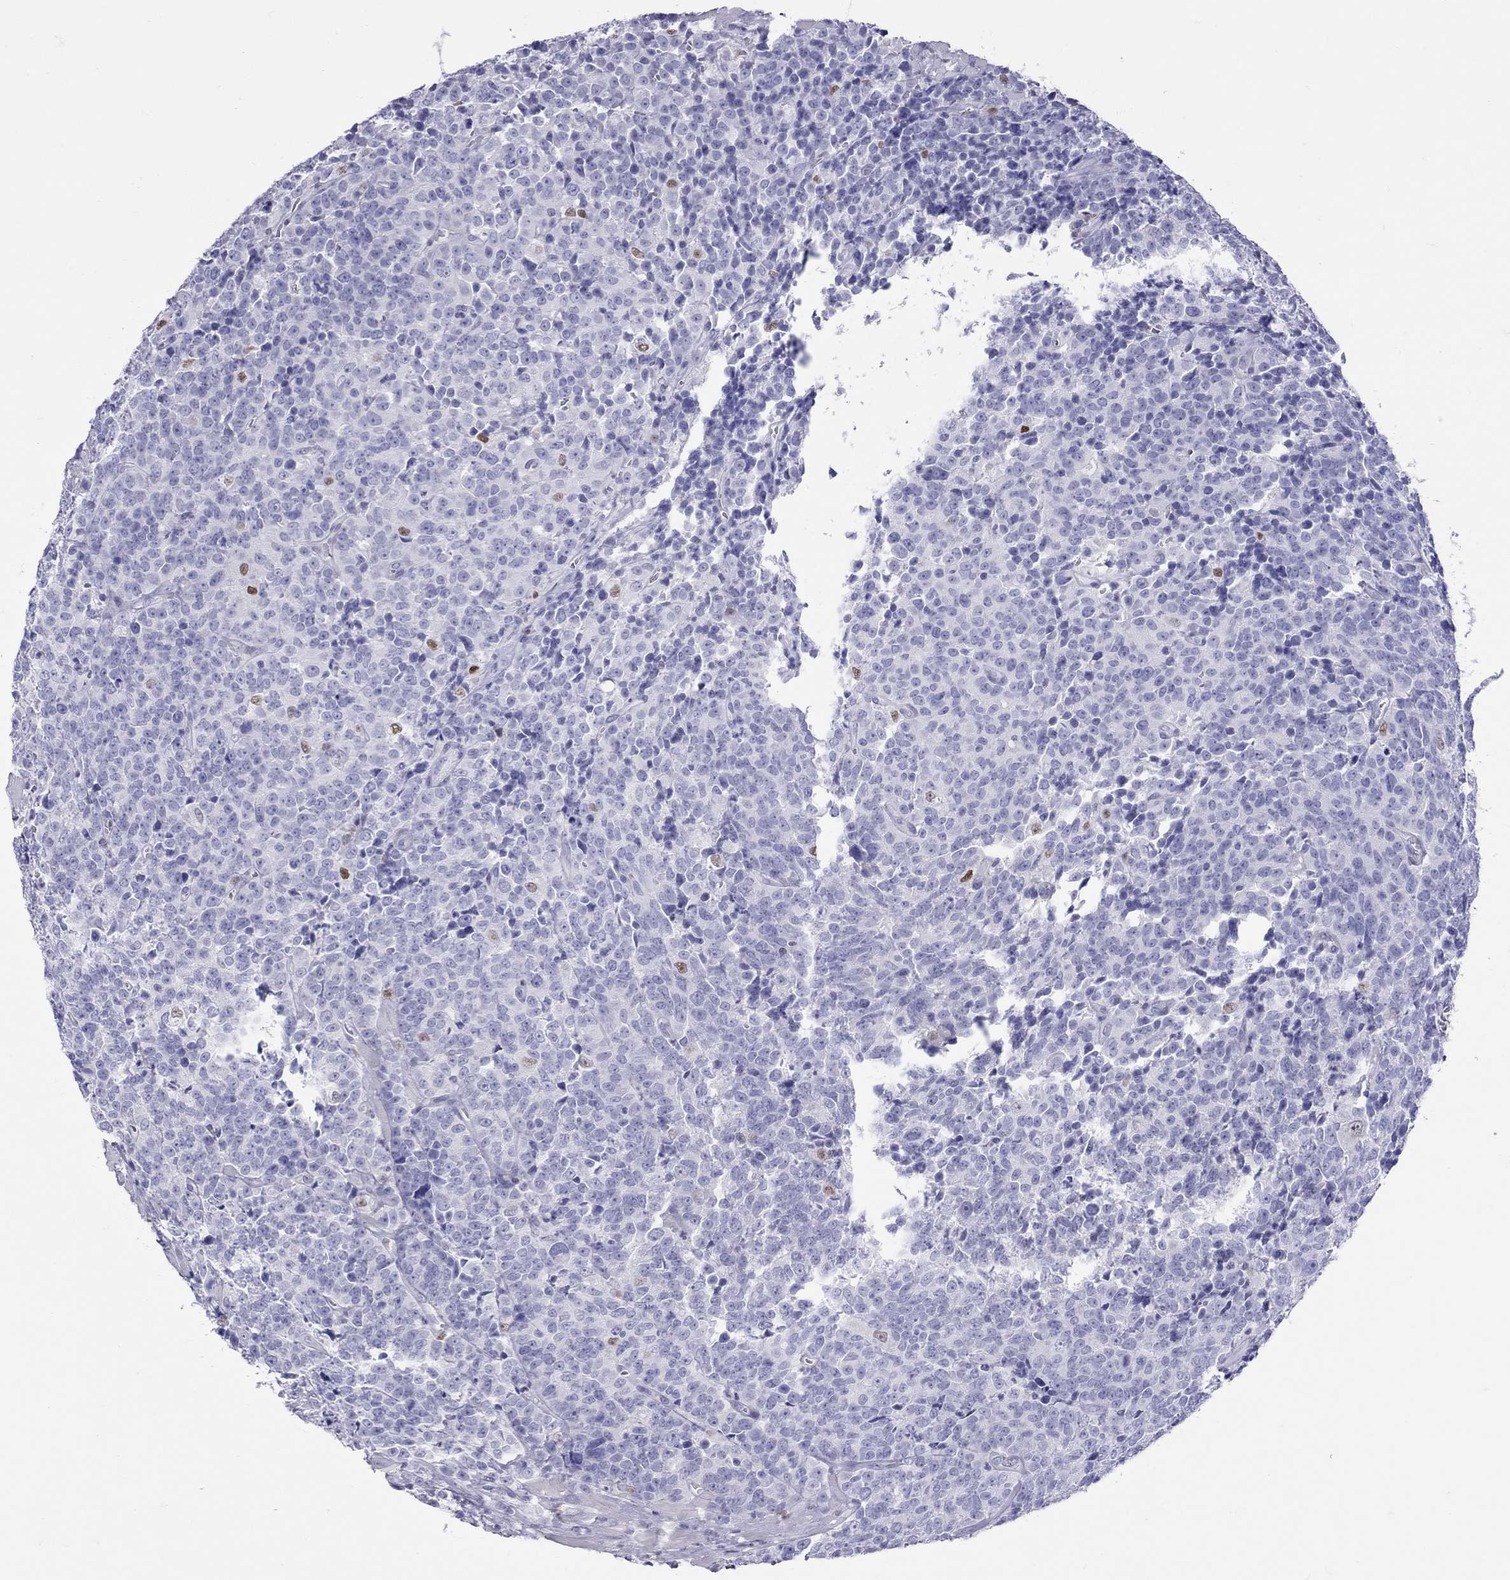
{"staining": {"intensity": "negative", "quantity": "none", "location": "none"}, "tissue": "prostate cancer", "cell_type": "Tumor cells", "image_type": "cancer", "snomed": [{"axis": "morphology", "description": "Adenocarcinoma, NOS"}, {"axis": "topography", "description": "Prostate"}], "caption": "This is an immunohistochemistry (IHC) histopathology image of prostate adenocarcinoma. There is no staining in tumor cells.", "gene": "STAG3", "patient": {"sex": "male", "age": 67}}